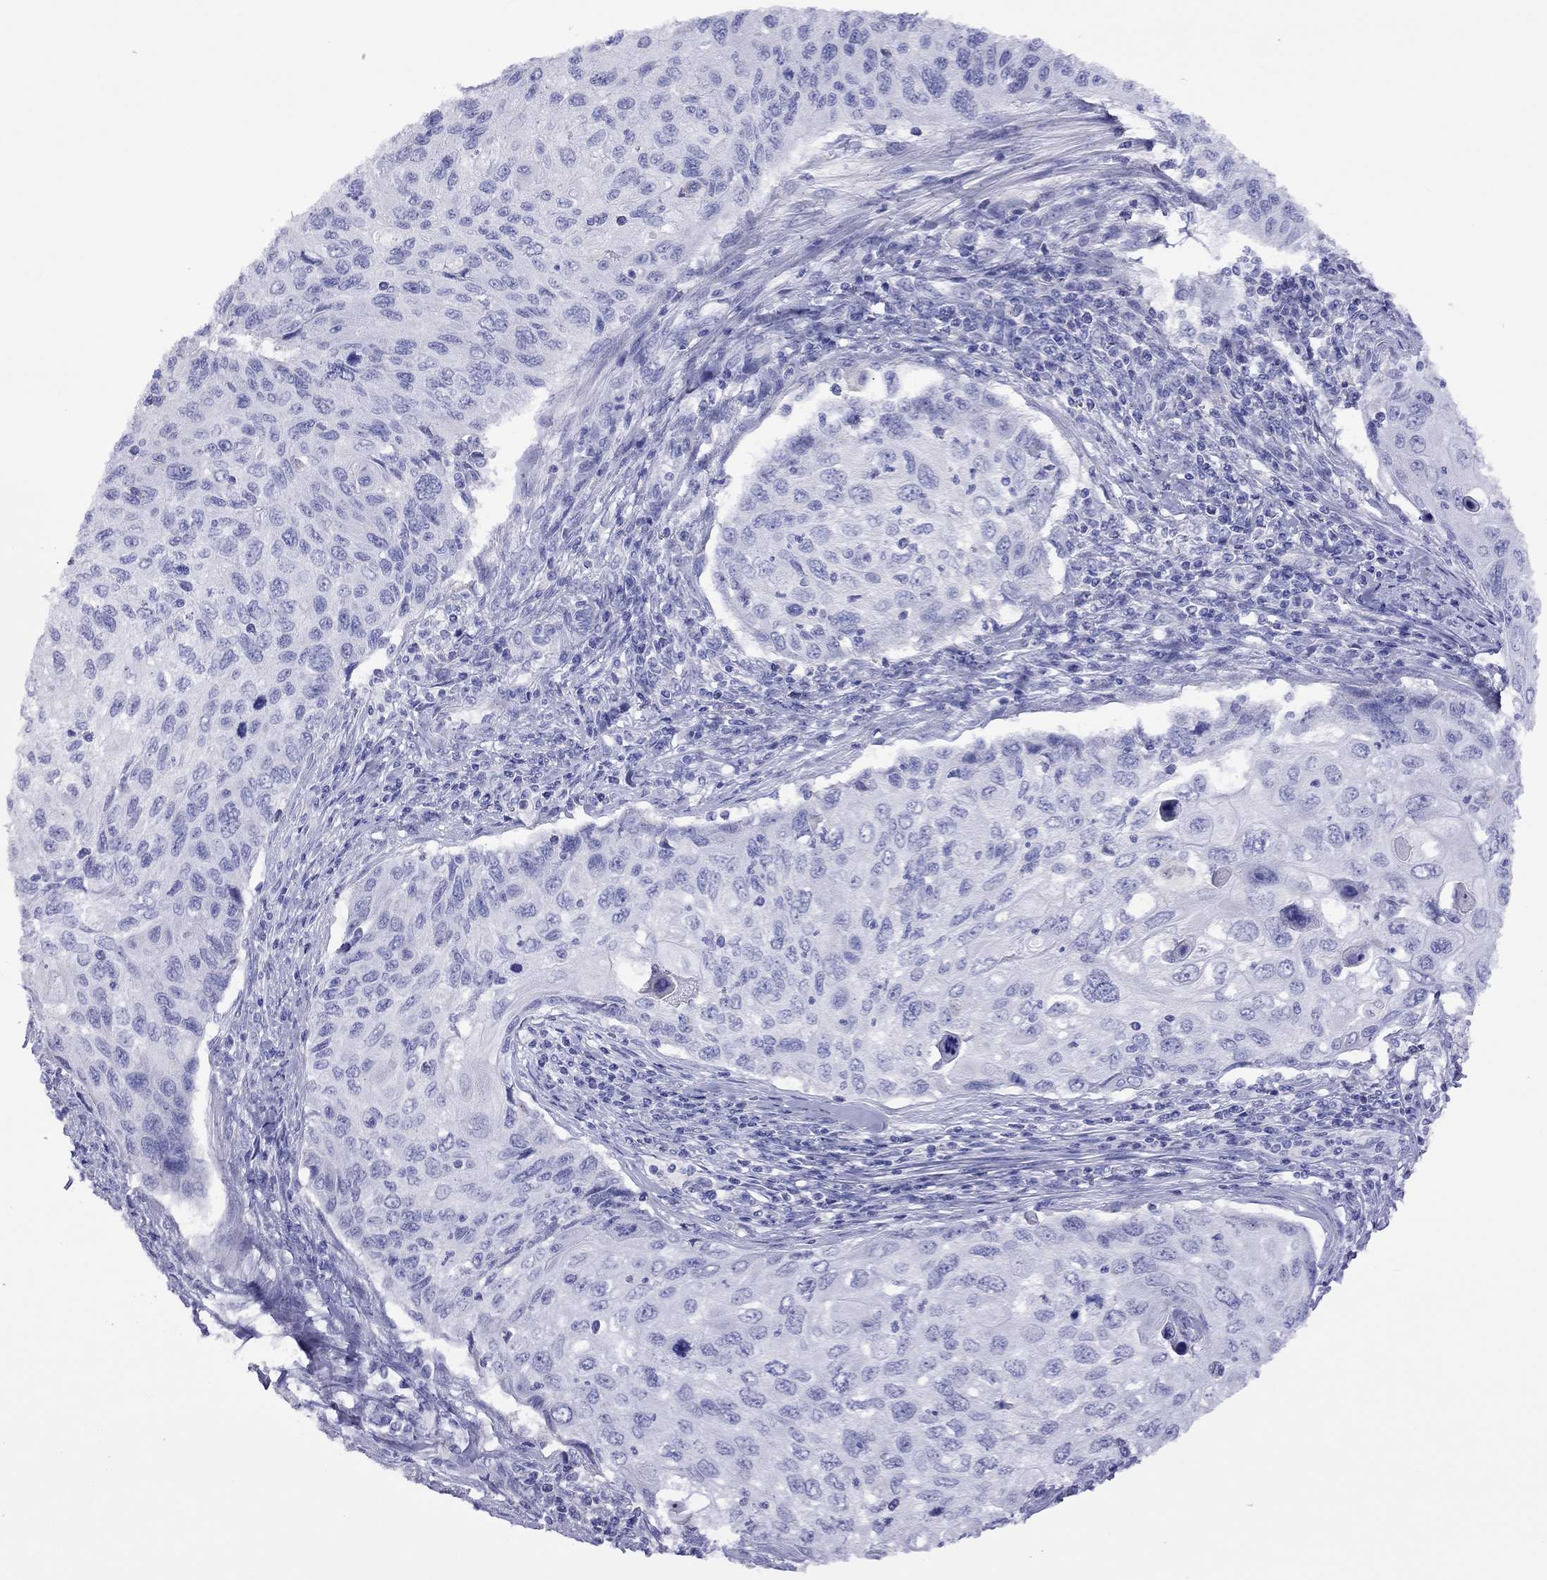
{"staining": {"intensity": "negative", "quantity": "none", "location": "none"}, "tissue": "cervical cancer", "cell_type": "Tumor cells", "image_type": "cancer", "snomed": [{"axis": "morphology", "description": "Squamous cell carcinoma, NOS"}, {"axis": "topography", "description": "Cervix"}], "caption": "This is an IHC micrograph of cervical cancer. There is no expression in tumor cells.", "gene": "SLC30A8", "patient": {"sex": "female", "age": 70}}